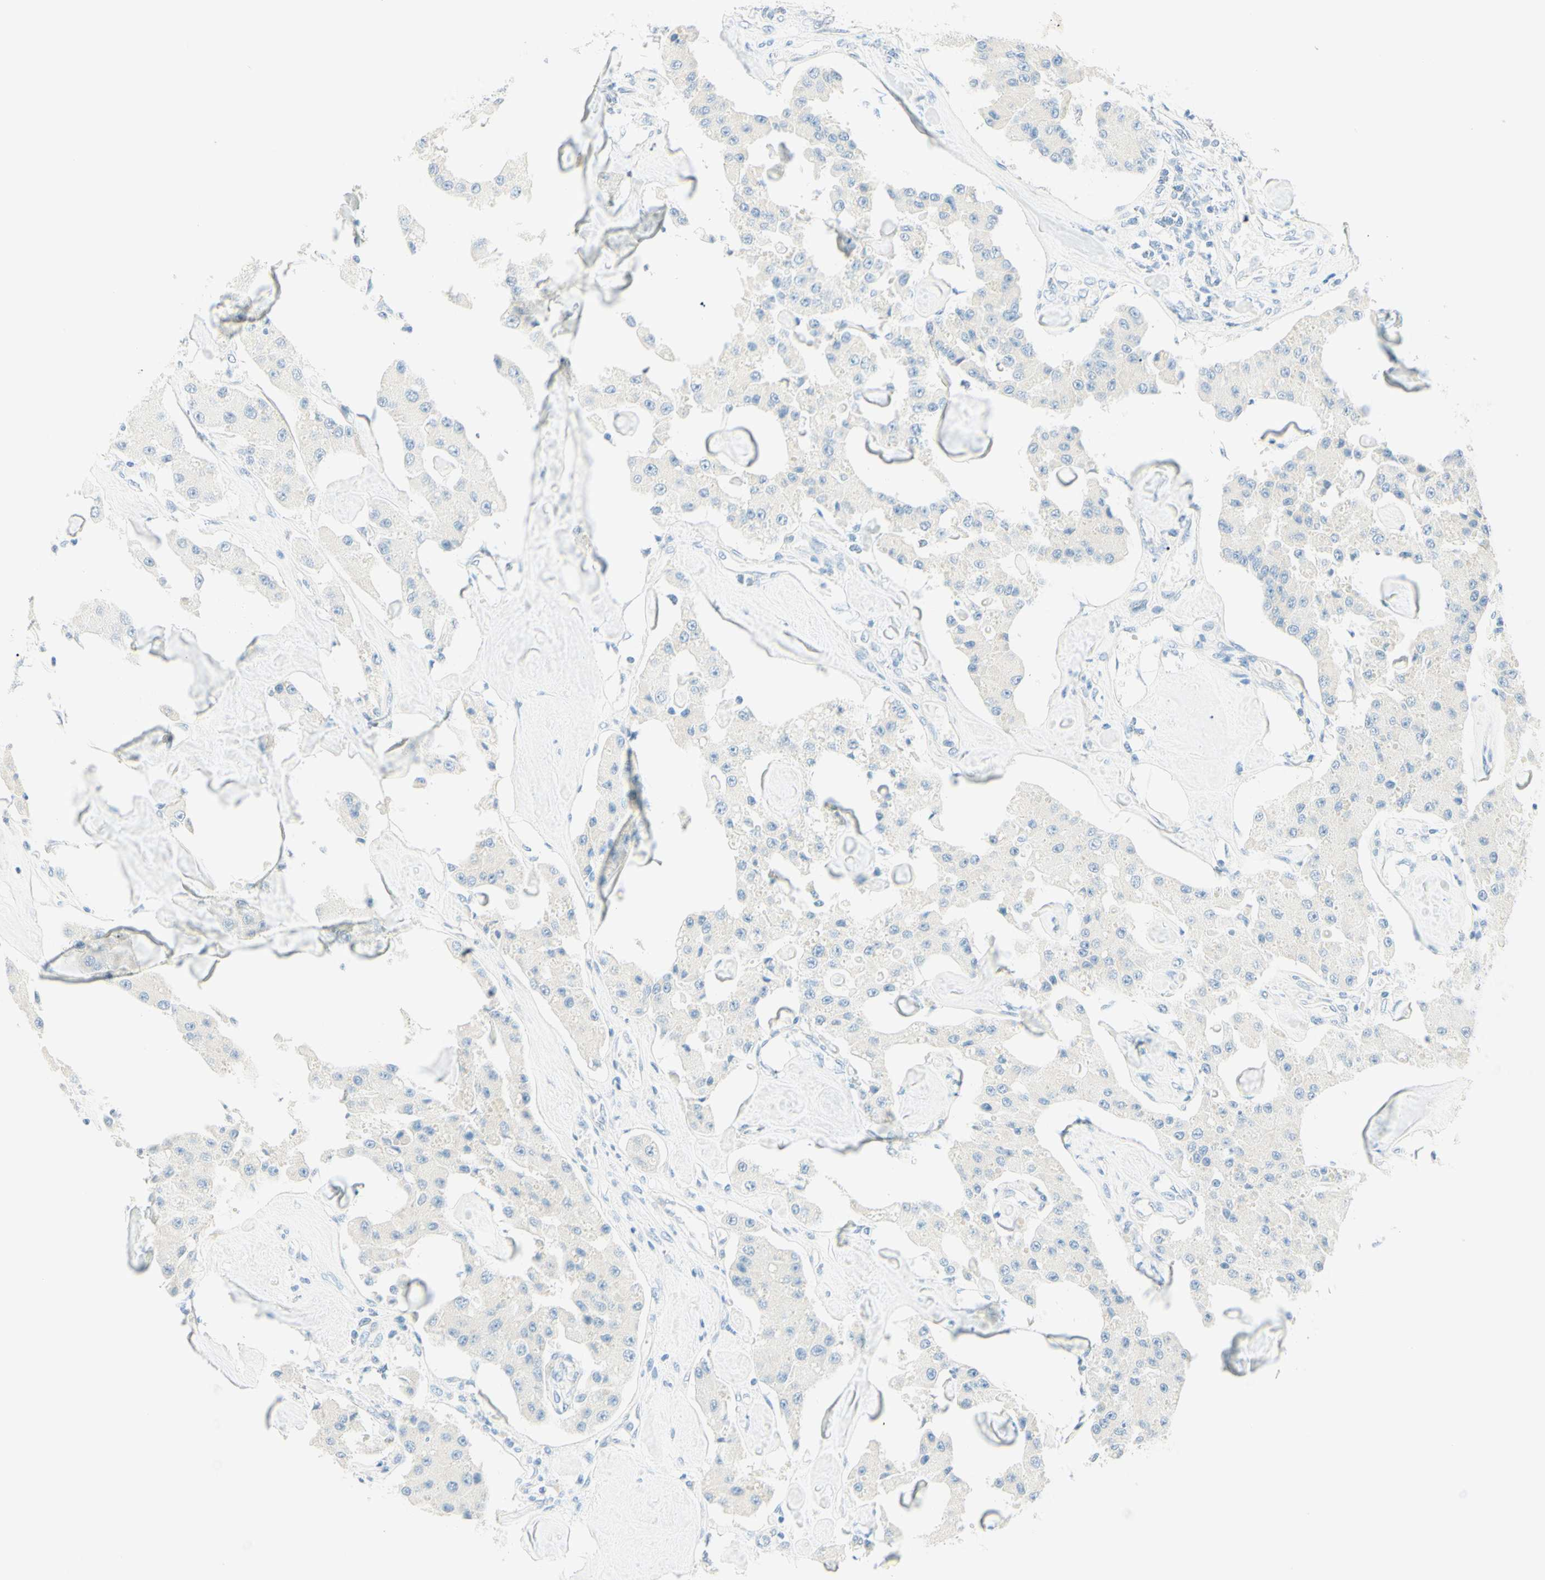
{"staining": {"intensity": "negative", "quantity": "none", "location": "none"}, "tissue": "carcinoid", "cell_type": "Tumor cells", "image_type": "cancer", "snomed": [{"axis": "morphology", "description": "Carcinoid, malignant, NOS"}, {"axis": "topography", "description": "Pancreas"}], "caption": "Image shows no significant protein positivity in tumor cells of carcinoid.", "gene": "TMEM132D", "patient": {"sex": "male", "age": 41}}